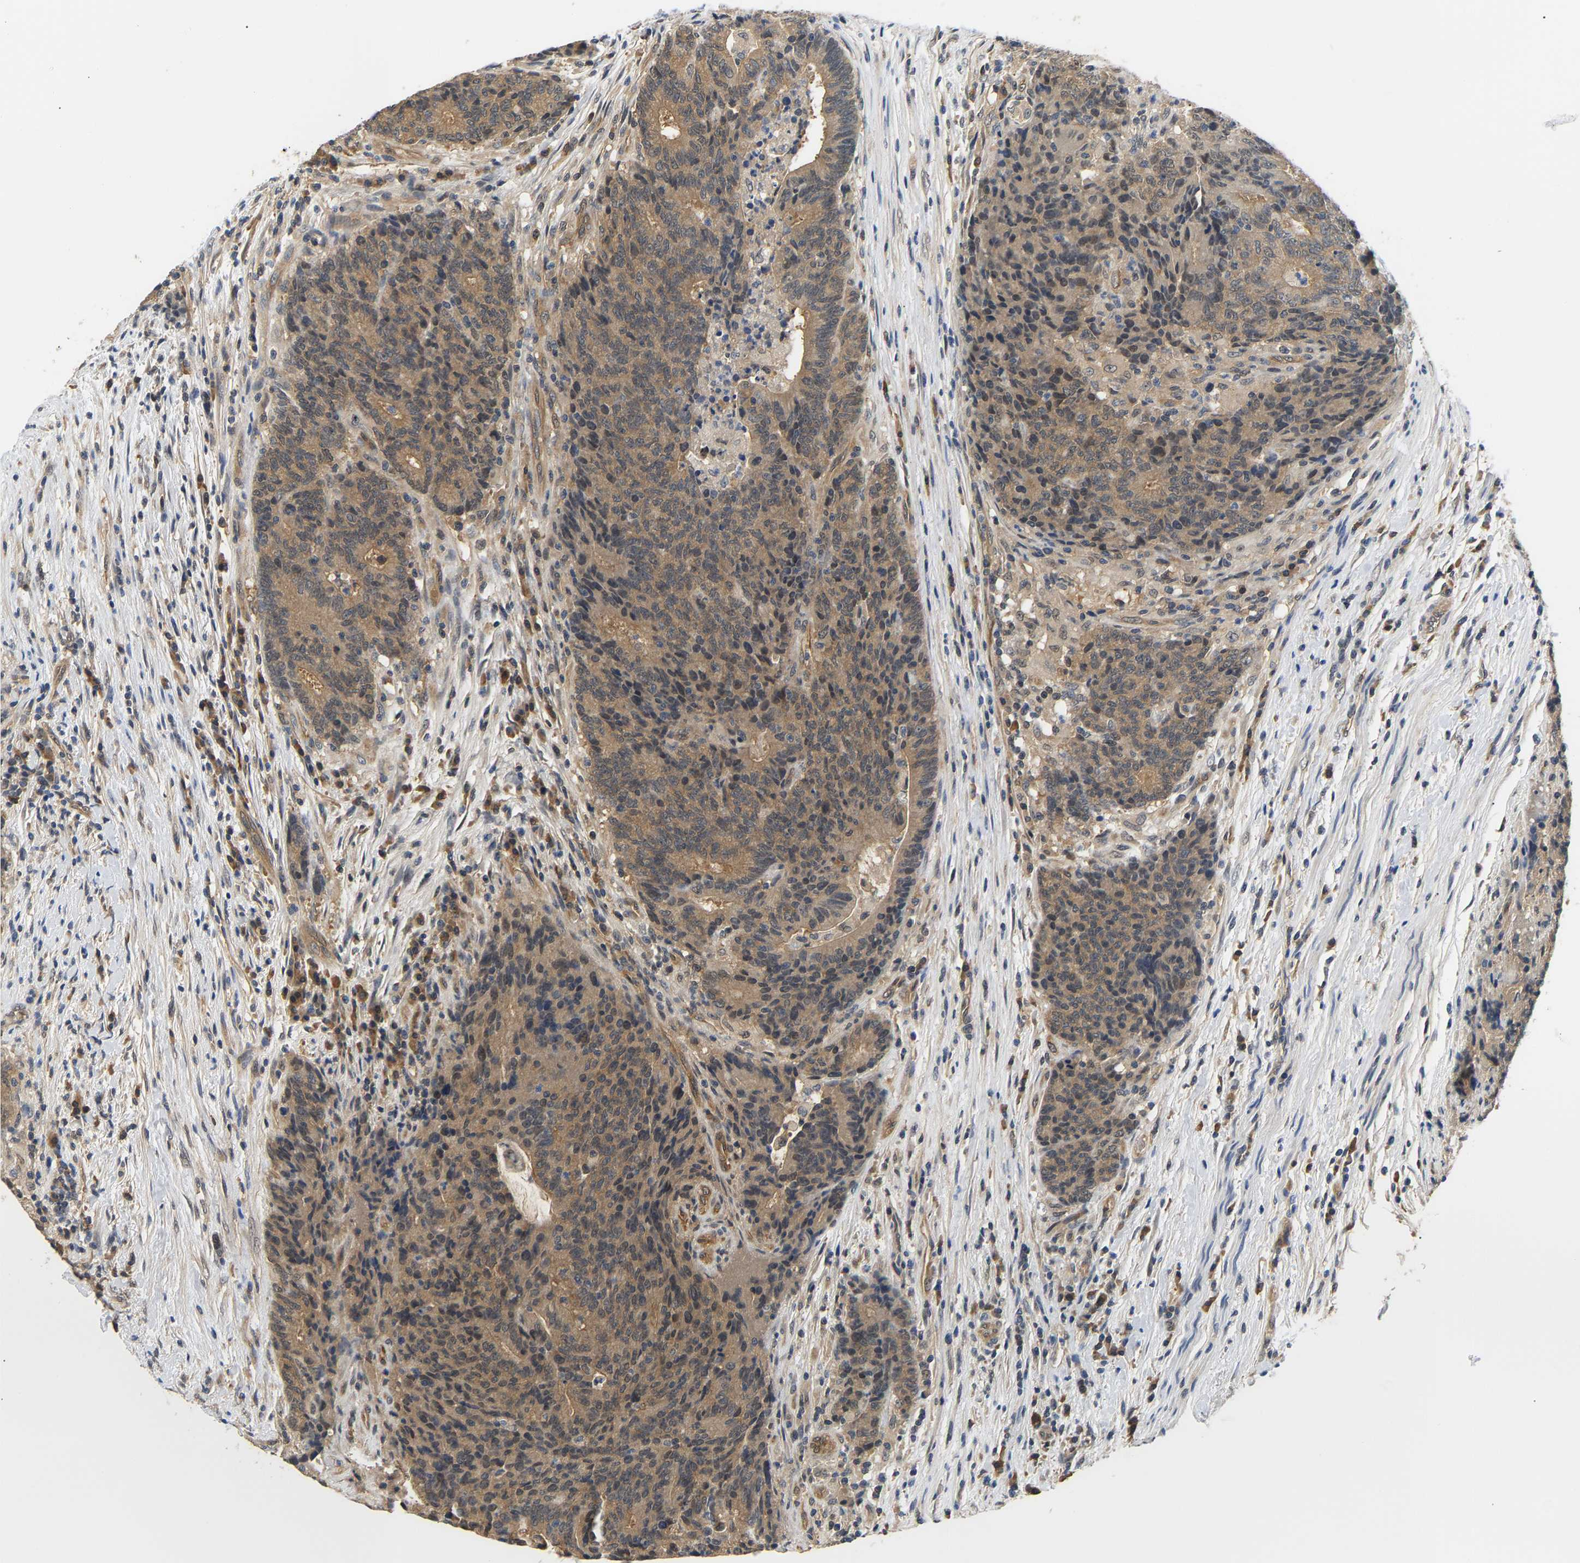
{"staining": {"intensity": "moderate", "quantity": ">75%", "location": "cytoplasmic/membranous"}, "tissue": "colorectal cancer", "cell_type": "Tumor cells", "image_type": "cancer", "snomed": [{"axis": "morphology", "description": "Normal tissue, NOS"}, {"axis": "morphology", "description": "Adenocarcinoma, NOS"}, {"axis": "topography", "description": "Colon"}], "caption": "Protein expression analysis of human colorectal cancer reveals moderate cytoplasmic/membranous expression in approximately >75% of tumor cells.", "gene": "ARHGEF12", "patient": {"sex": "female", "age": 75}}